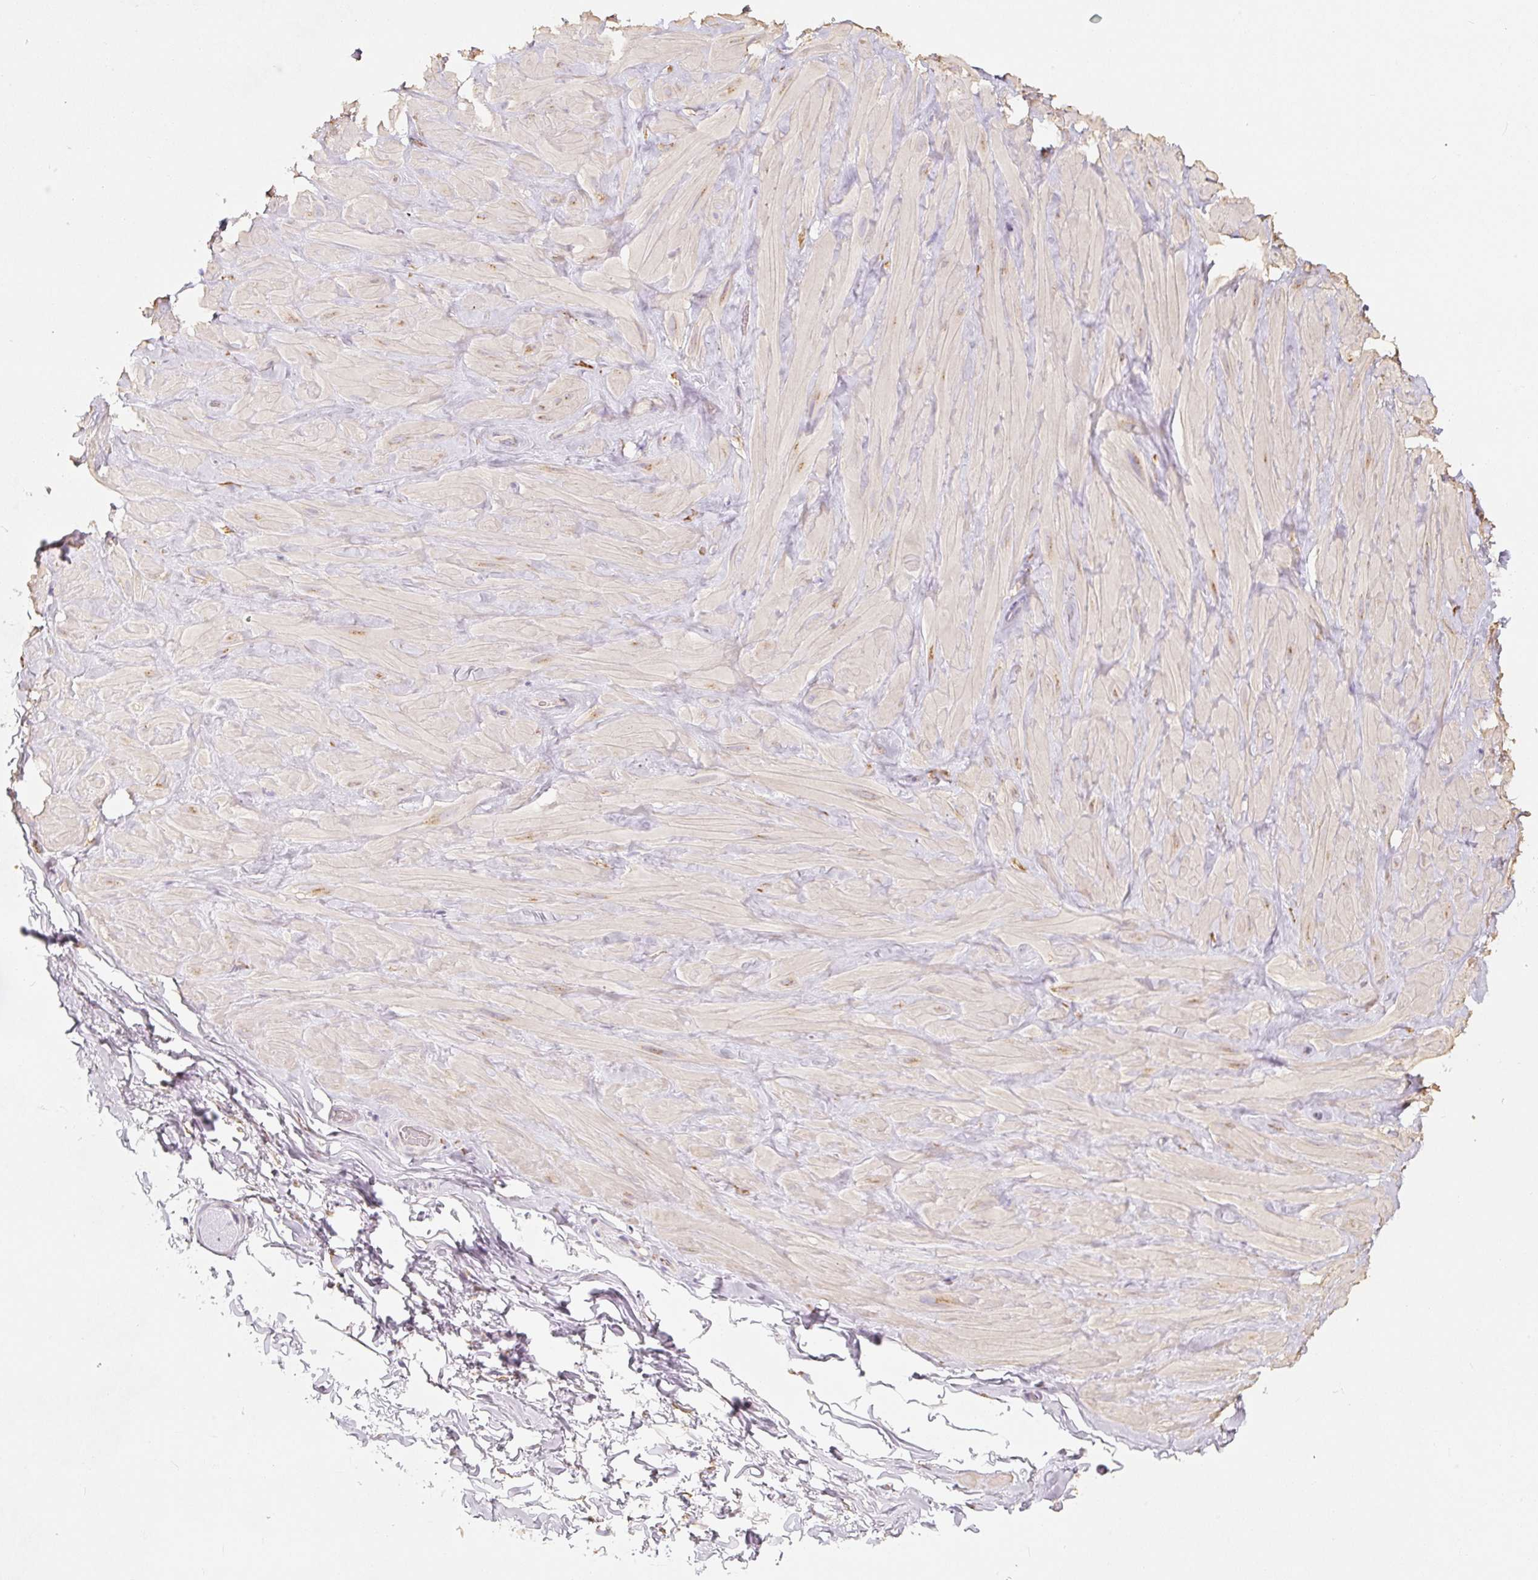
{"staining": {"intensity": "negative", "quantity": "none", "location": "none"}, "tissue": "adipose tissue", "cell_type": "Adipocytes", "image_type": "normal", "snomed": [{"axis": "morphology", "description": "Normal tissue, NOS"}, {"axis": "topography", "description": "Vascular tissue"}, {"axis": "topography", "description": "Peripheral nerve tissue"}], "caption": "Immunohistochemical staining of benign human adipose tissue shows no significant staining in adipocytes.", "gene": "PWWP3B", "patient": {"sex": "male", "age": 41}}